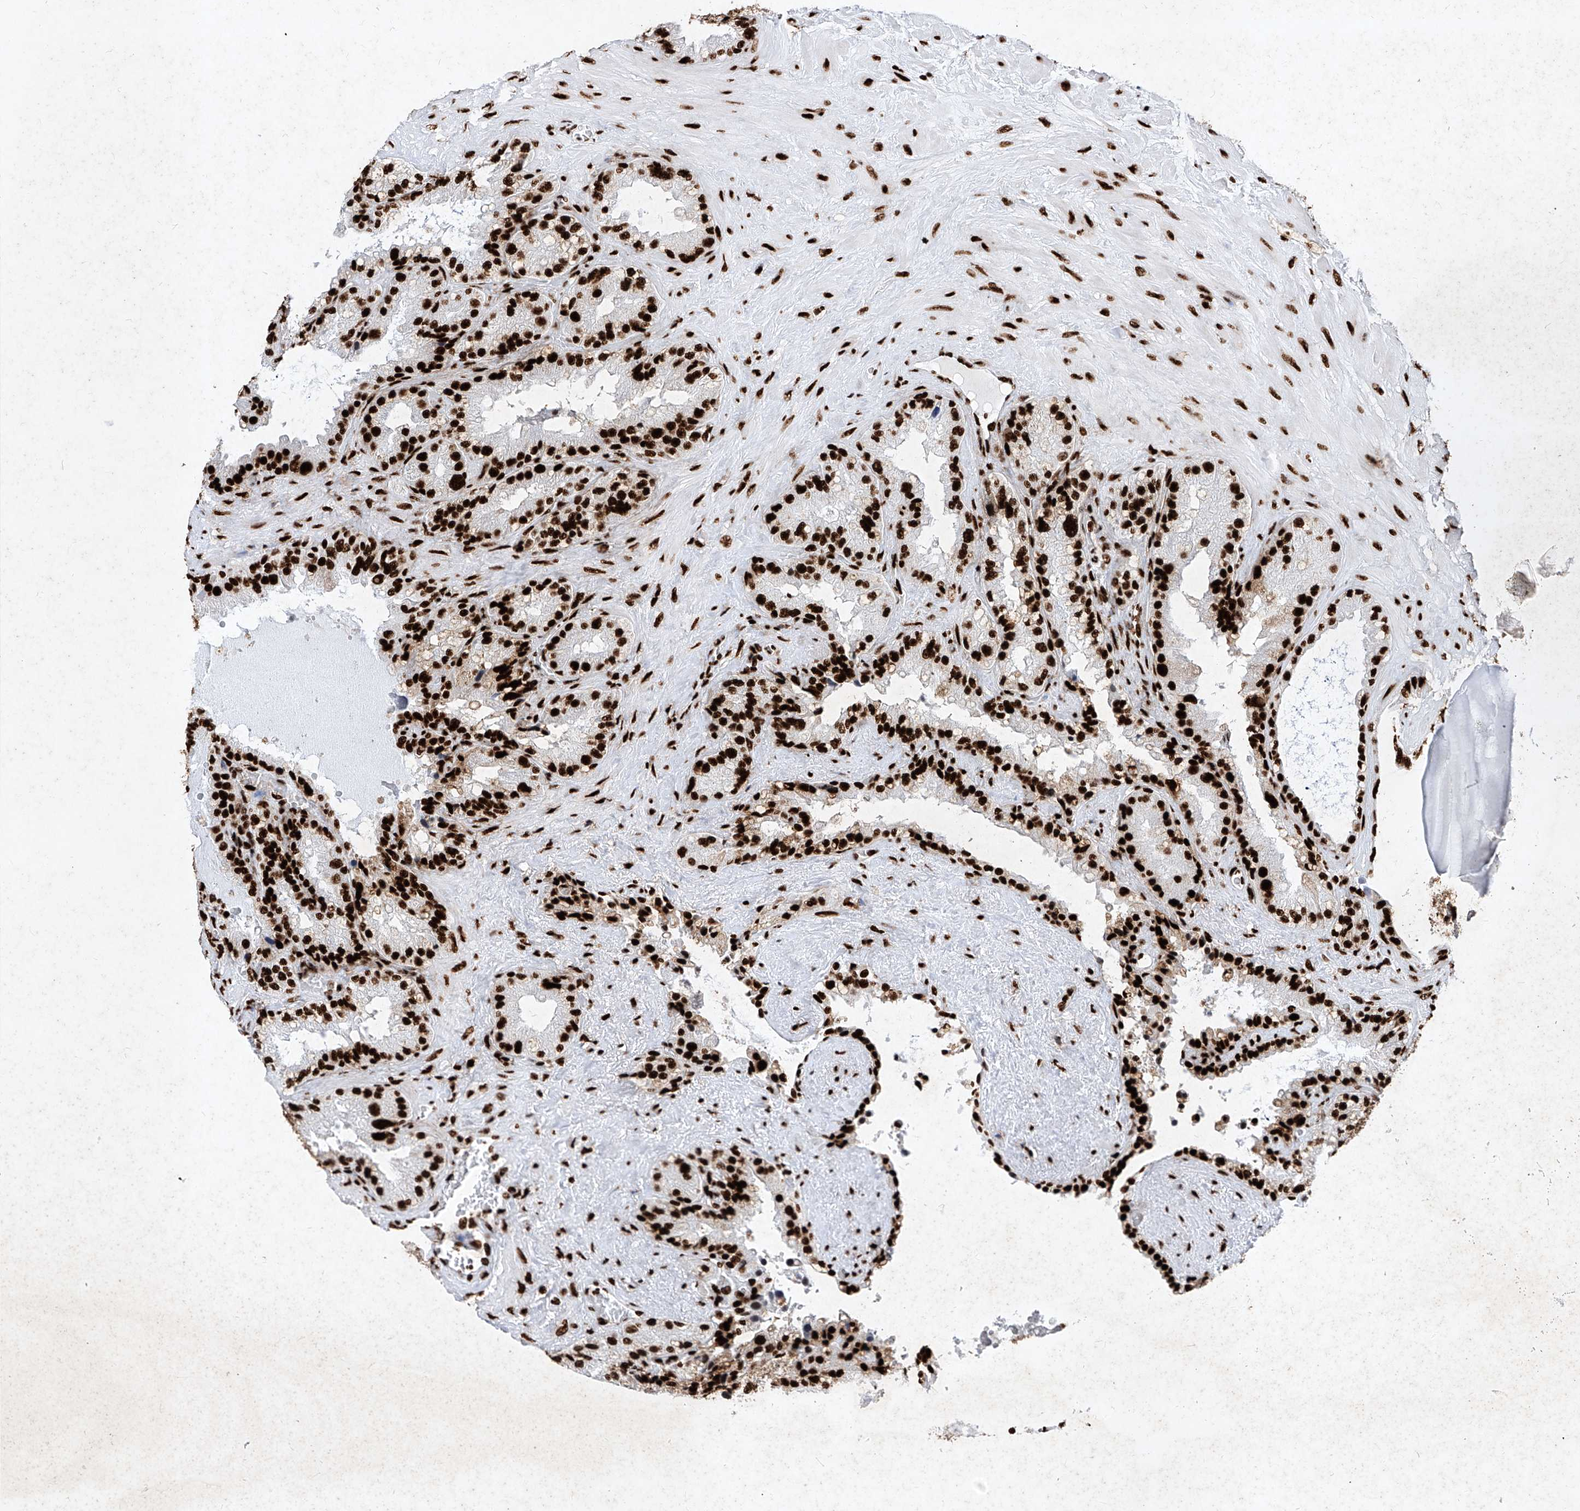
{"staining": {"intensity": "strong", "quantity": ">75%", "location": "nuclear"}, "tissue": "seminal vesicle", "cell_type": "Glandular cells", "image_type": "normal", "snomed": [{"axis": "morphology", "description": "Normal tissue, NOS"}, {"axis": "topography", "description": "Prostate"}, {"axis": "topography", "description": "Seminal veicle"}], "caption": "Immunohistochemical staining of unremarkable seminal vesicle demonstrates strong nuclear protein expression in approximately >75% of glandular cells. Using DAB (3,3'-diaminobenzidine) (brown) and hematoxylin (blue) stains, captured at high magnification using brightfield microscopy.", "gene": "SRSF6", "patient": {"sex": "male", "age": 68}}